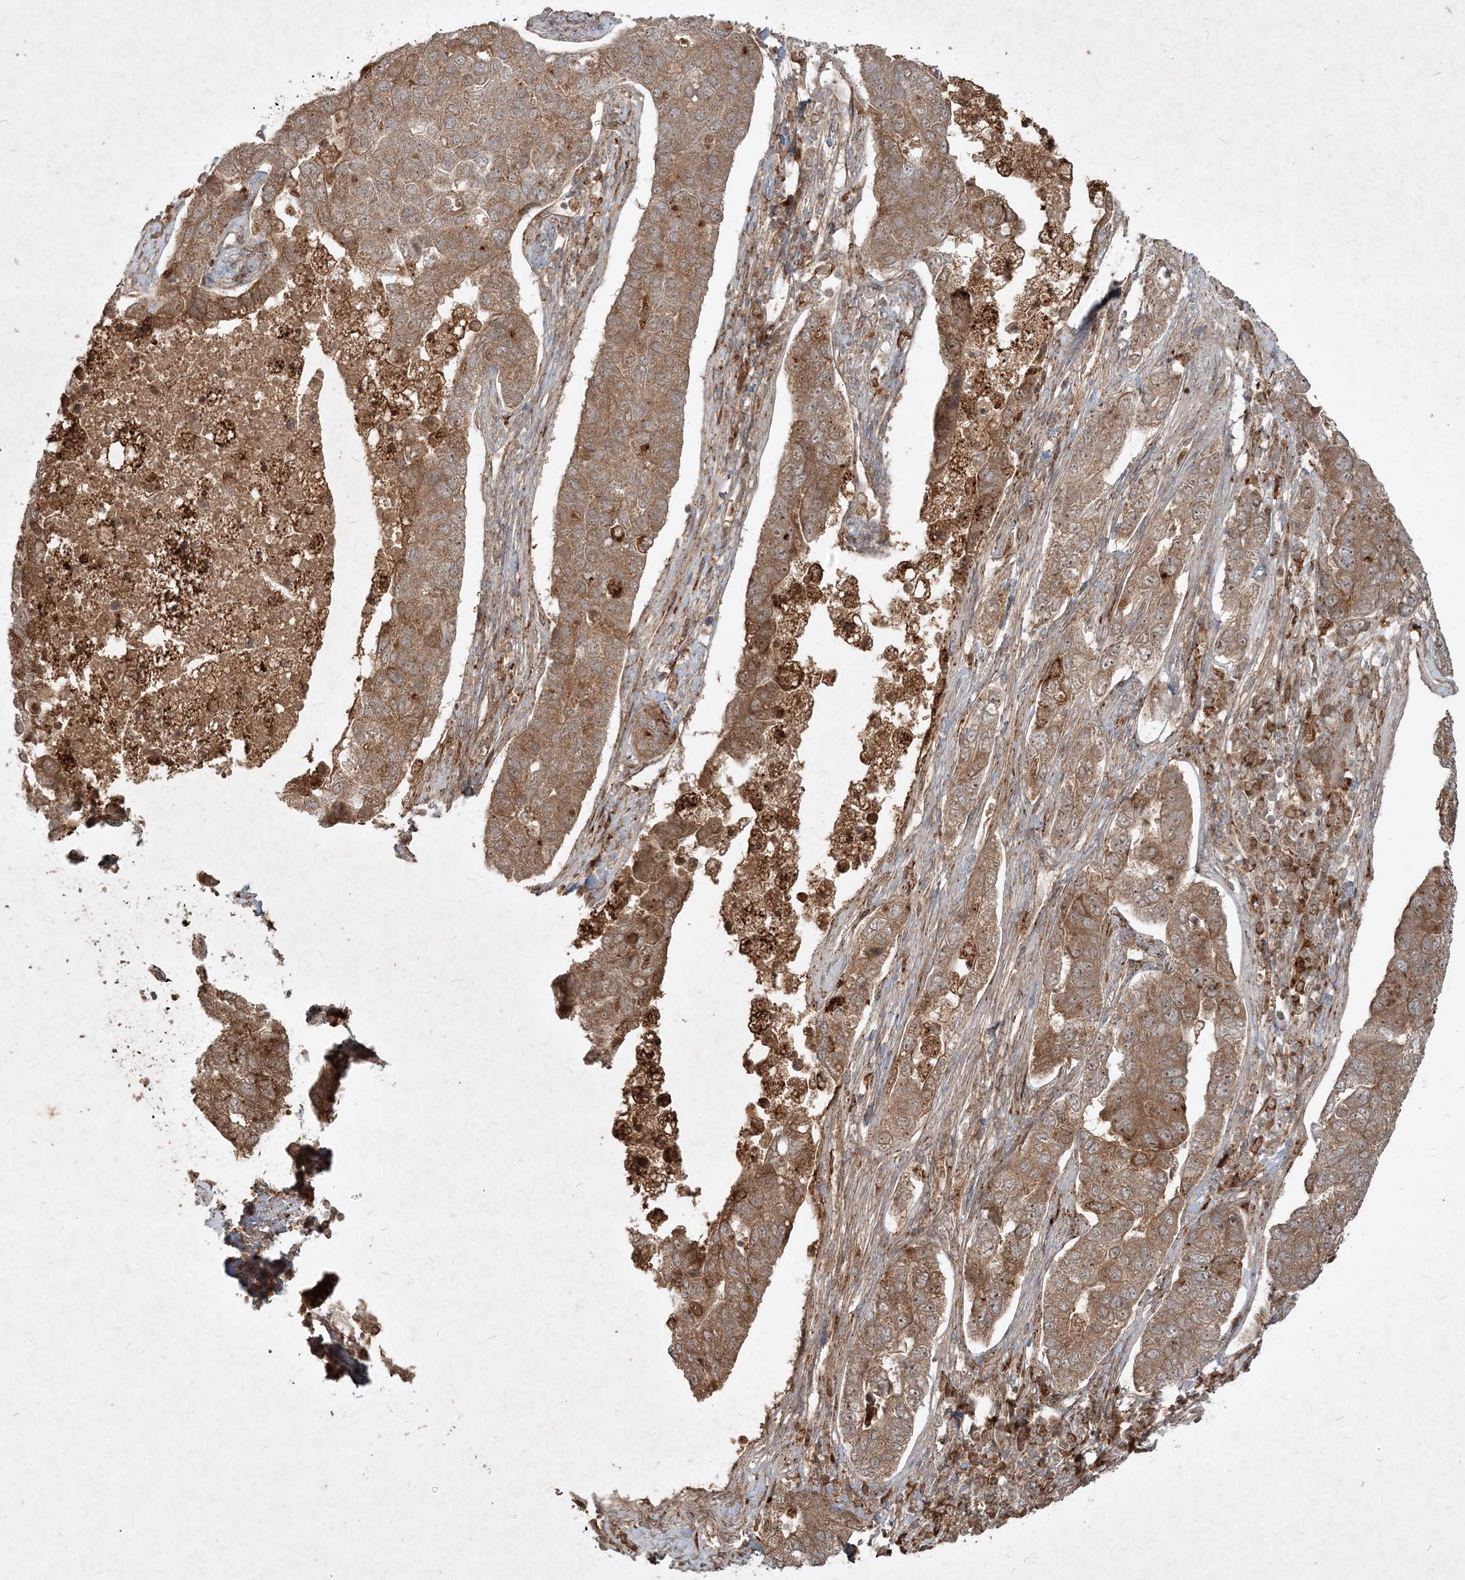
{"staining": {"intensity": "moderate", "quantity": ">75%", "location": "cytoplasmic/membranous"}, "tissue": "pancreatic cancer", "cell_type": "Tumor cells", "image_type": "cancer", "snomed": [{"axis": "morphology", "description": "Adenocarcinoma, NOS"}, {"axis": "topography", "description": "Pancreas"}], "caption": "This is a micrograph of immunohistochemistry staining of pancreatic cancer (adenocarcinoma), which shows moderate expression in the cytoplasmic/membranous of tumor cells.", "gene": "NARS1", "patient": {"sex": "female", "age": 61}}